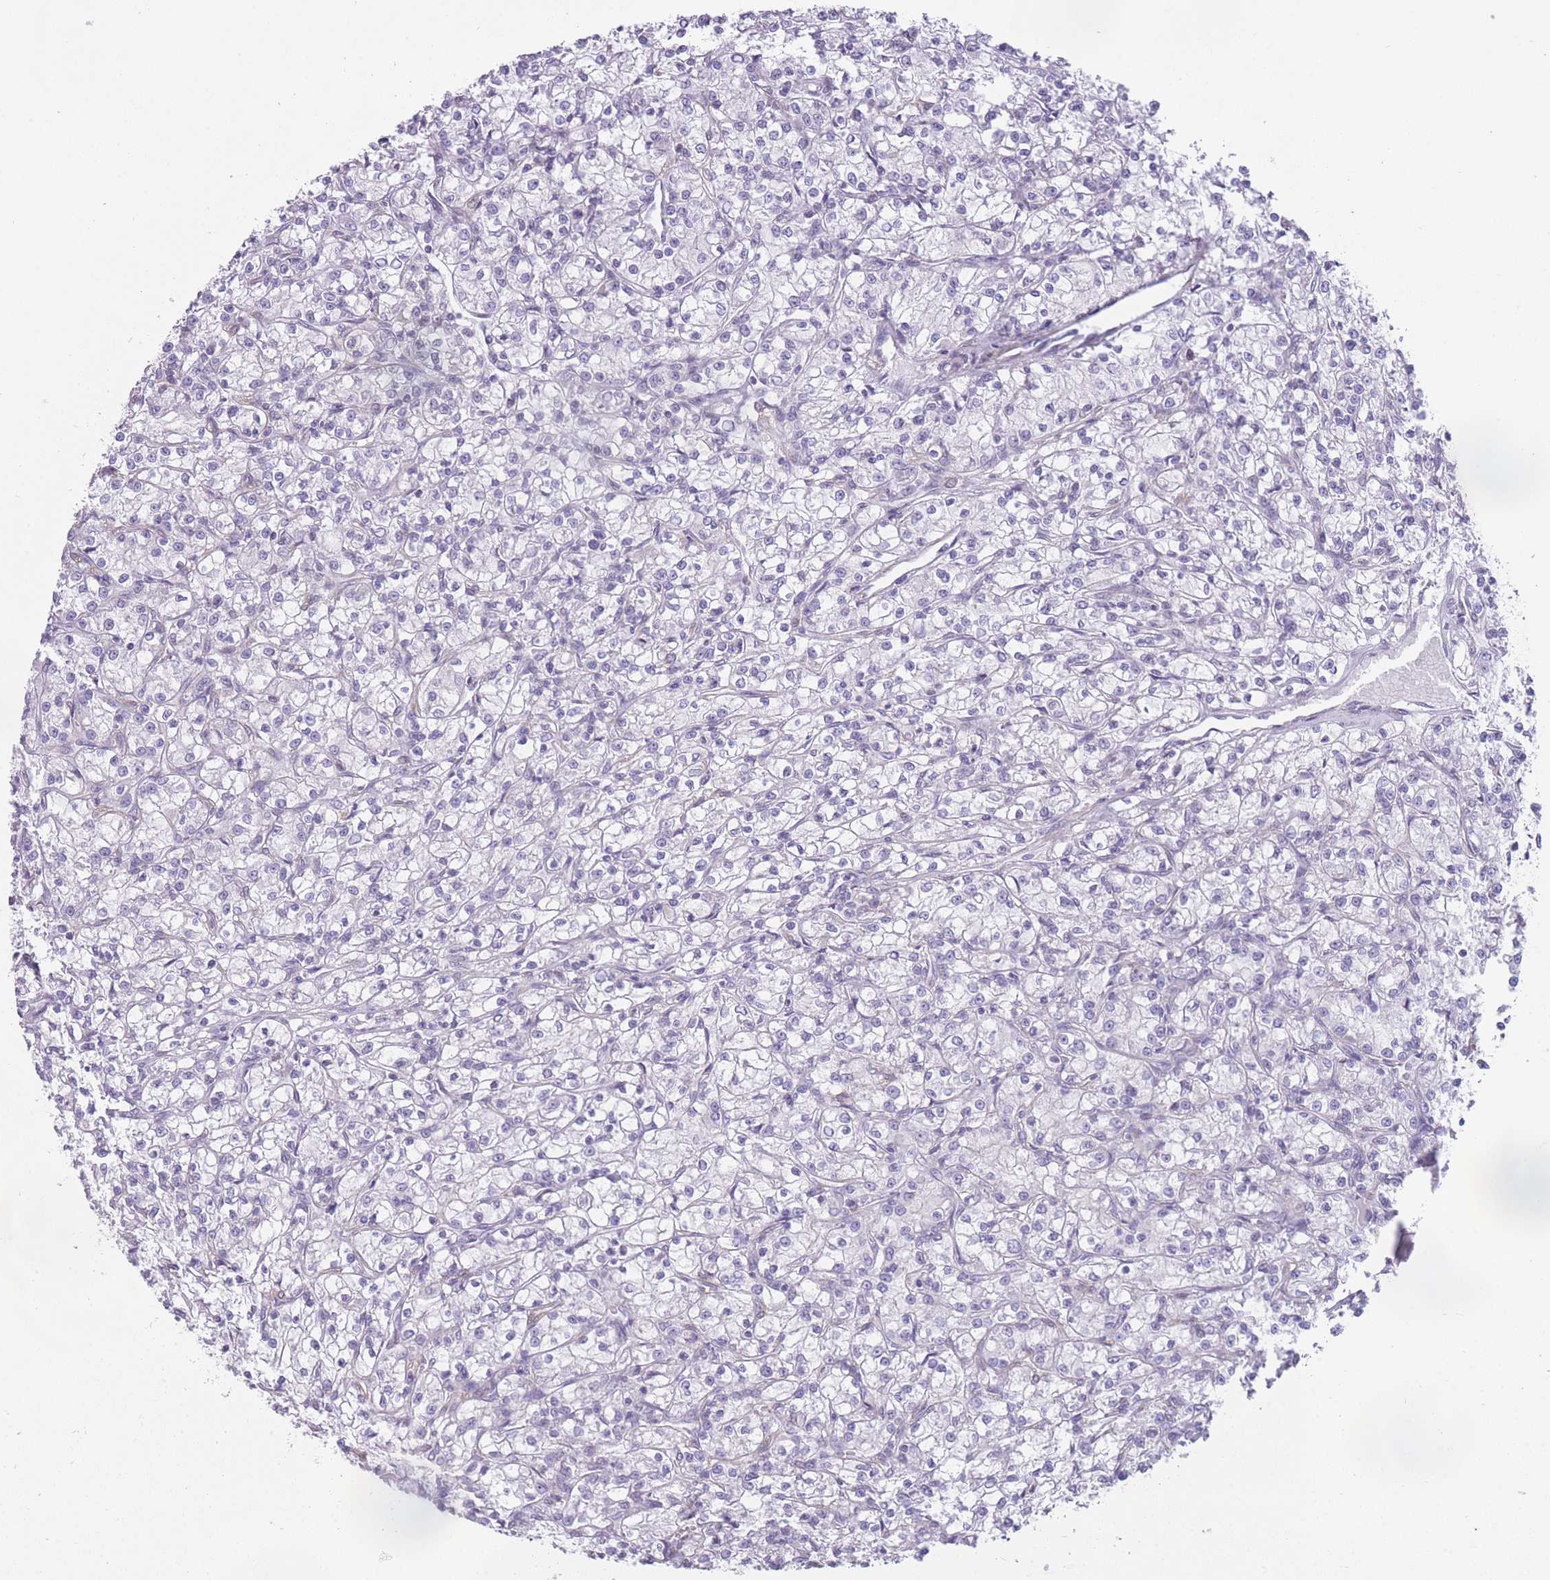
{"staining": {"intensity": "negative", "quantity": "none", "location": "none"}, "tissue": "renal cancer", "cell_type": "Tumor cells", "image_type": "cancer", "snomed": [{"axis": "morphology", "description": "Adenocarcinoma, NOS"}, {"axis": "topography", "description": "Kidney"}], "caption": "Immunohistochemistry micrograph of human renal cancer (adenocarcinoma) stained for a protein (brown), which shows no expression in tumor cells. (DAB (3,3'-diaminobenzidine) immunohistochemistry with hematoxylin counter stain).", "gene": "OR11H12", "patient": {"sex": "female", "age": 59}}